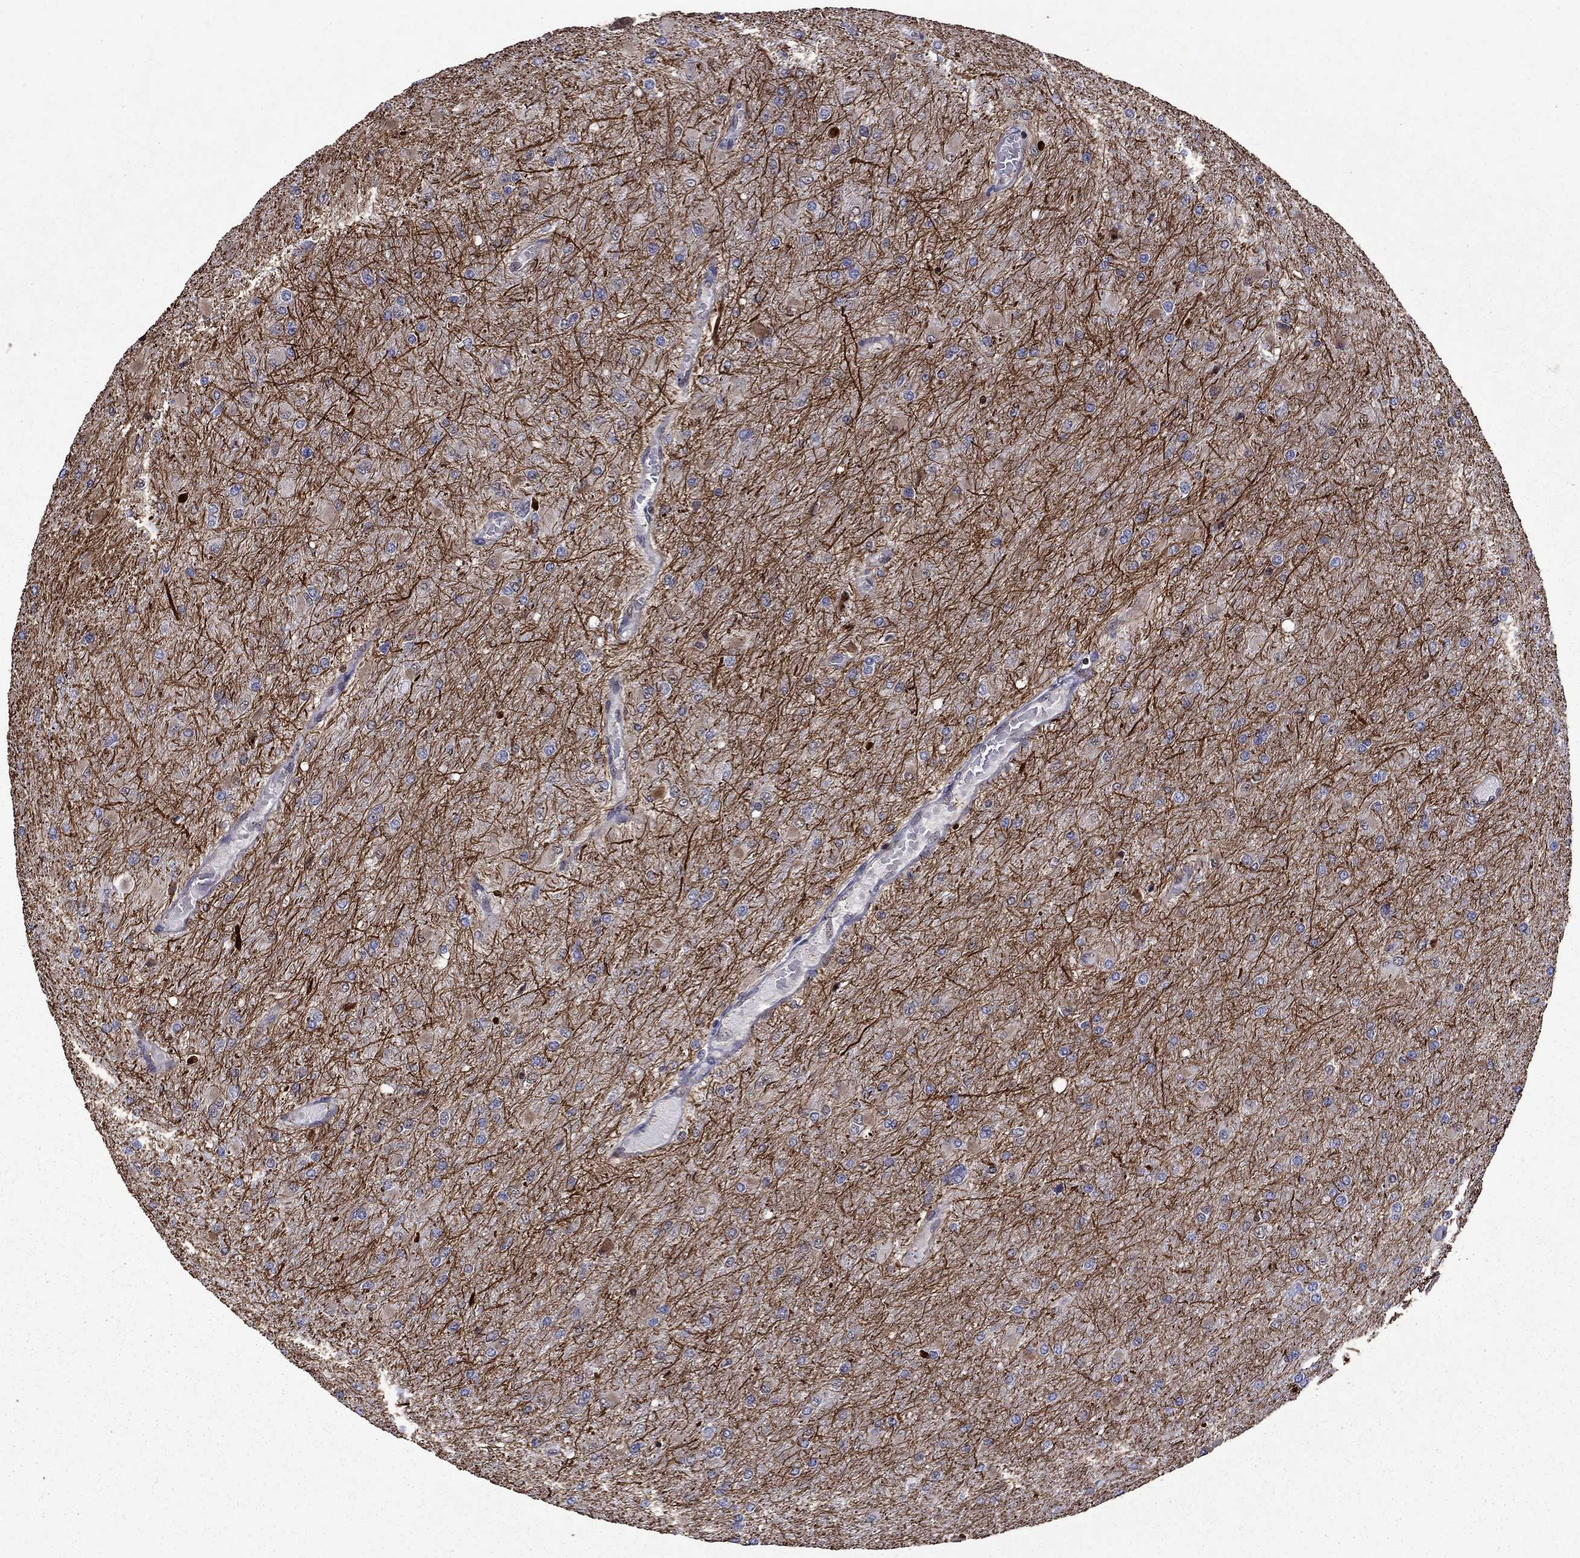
{"staining": {"intensity": "strong", "quantity": "25%-75%", "location": "cytoplasmic/membranous"}, "tissue": "glioma", "cell_type": "Tumor cells", "image_type": "cancer", "snomed": [{"axis": "morphology", "description": "Glioma, malignant, High grade"}, {"axis": "topography", "description": "Cerebral cortex"}], "caption": "Glioma stained with a brown dye exhibits strong cytoplasmic/membranous positive expression in approximately 25%-75% of tumor cells.", "gene": "APPBP2", "patient": {"sex": "female", "age": 36}}